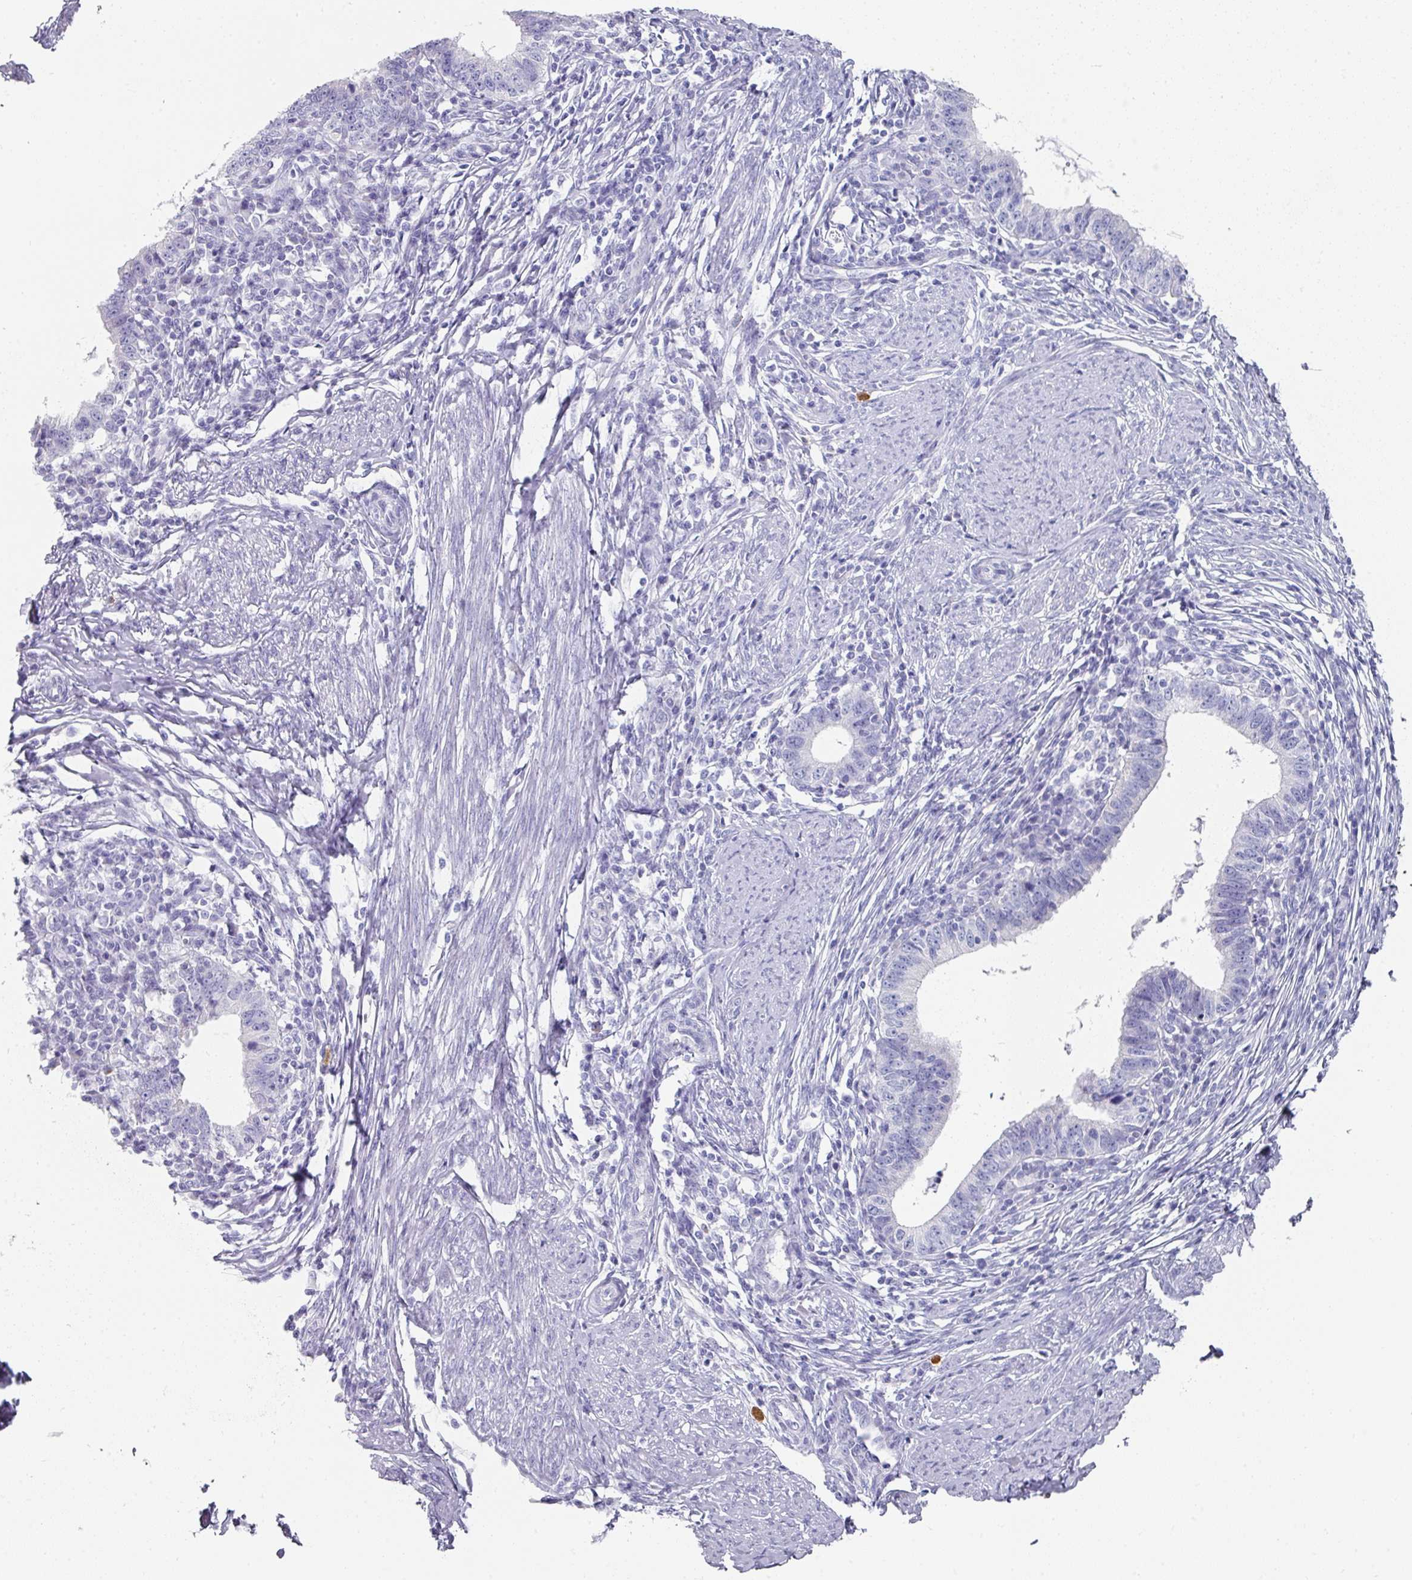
{"staining": {"intensity": "negative", "quantity": "none", "location": "none"}, "tissue": "cervical cancer", "cell_type": "Tumor cells", "image_type": "cancer", "snomed": [{"axis": "morphology", "description": "Adenocarcinoma, NOS"}, {"axis": "topography", "description": "Cervix"}], "caption": "This is an immunohistochemistry image of cervical cancer. There is no staining in tumor cells.", "gene": "SETBP1", "patient": {"sex": "female", "age": 36}}